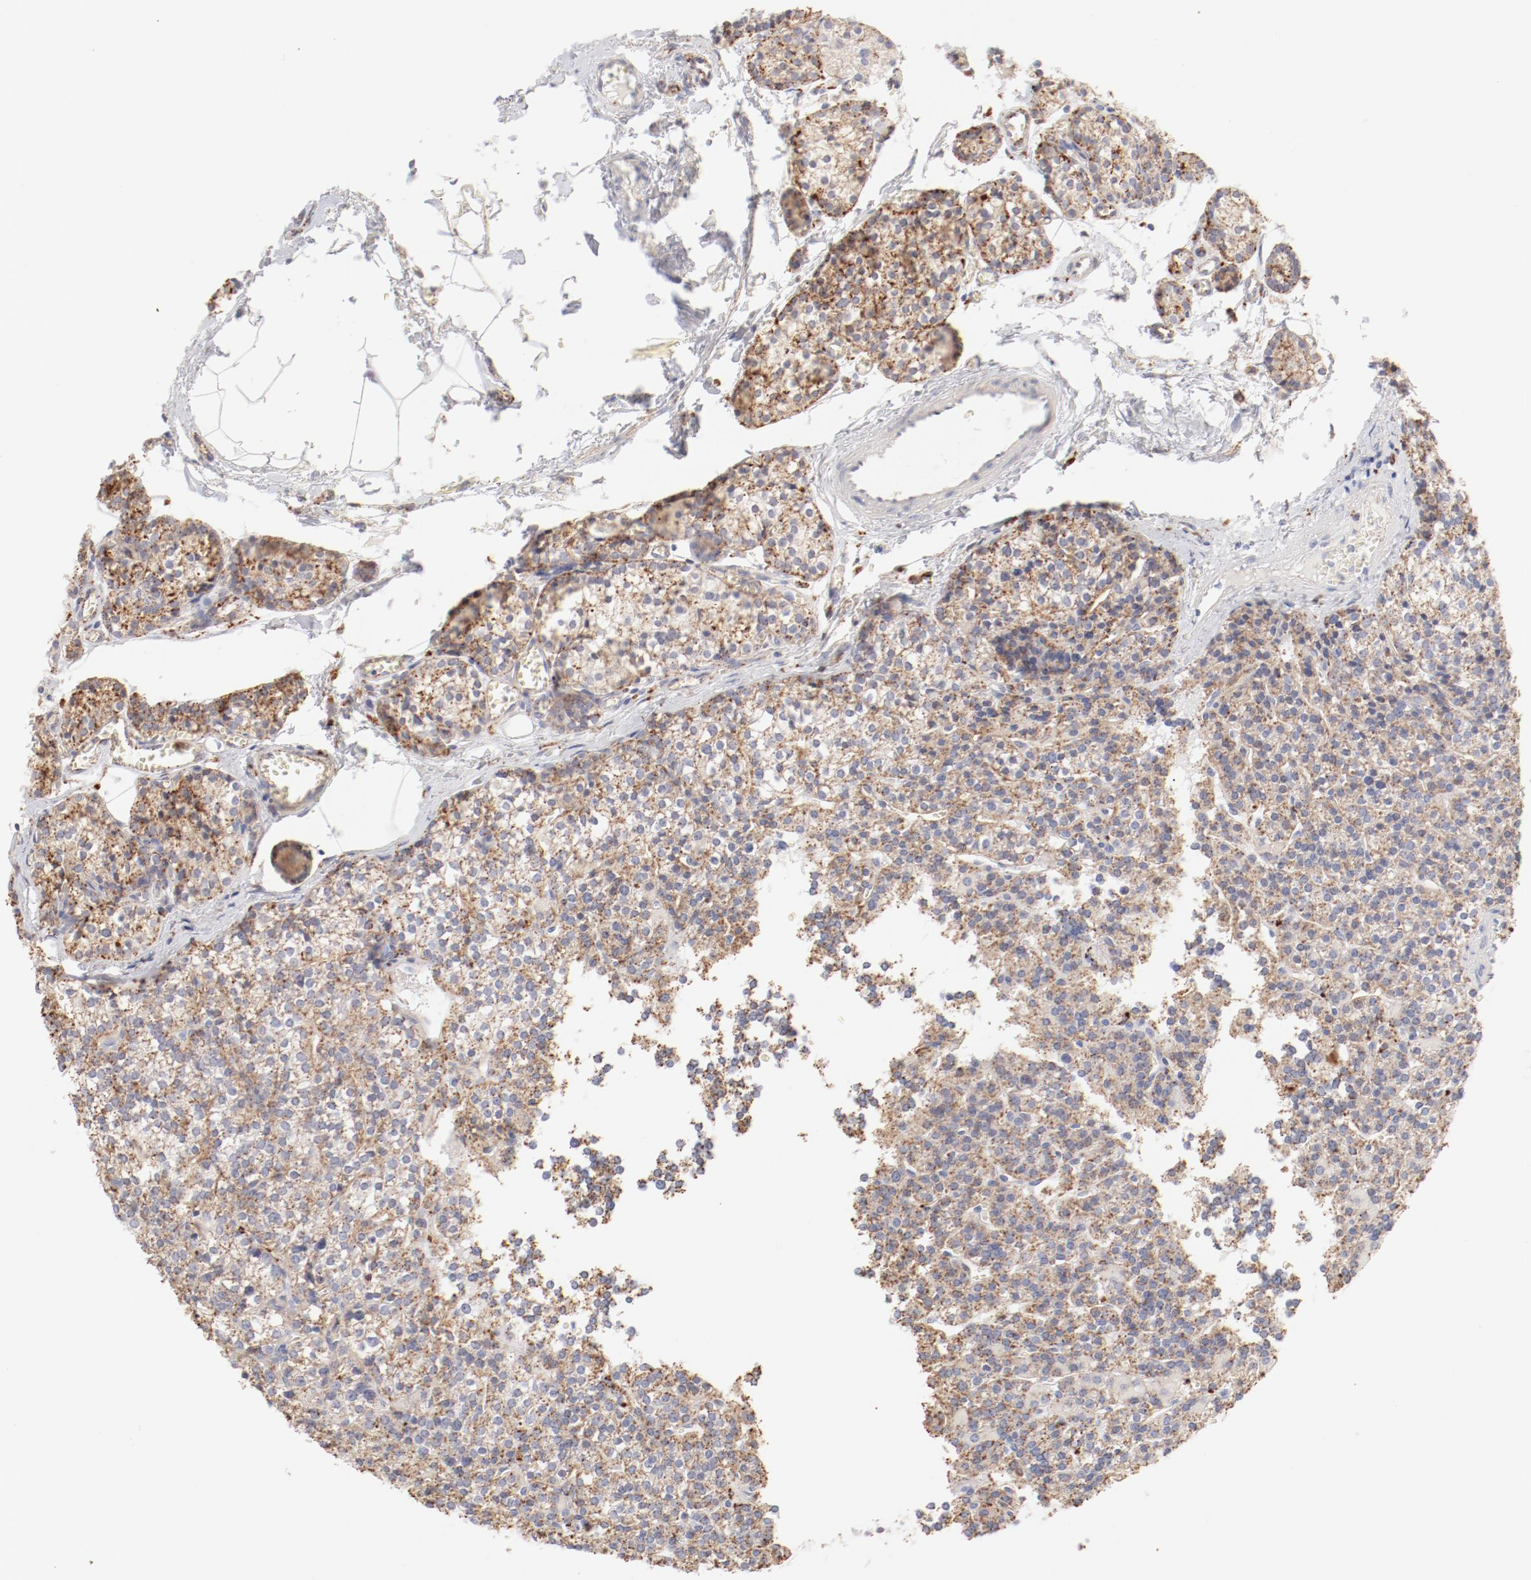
{"staining": {"intensity": "negative", "quantity": "none", "location": "none"}, "tissue": "parathyroid gland", "cell_type": "Glandular cells", "image_type": "normal", "snomed": [{"axis": "morphology", "description": "Normal tissue, NOS"}, {"axis": "topography", "description": "Parathyroid gland"}], "caption": "This is an immunohistochemistry micrograph of normal human parathyroid gland. There is no expression in glandular cells.", "gene": "CTSH", "patient": {"sex": "female", "age": 50}}